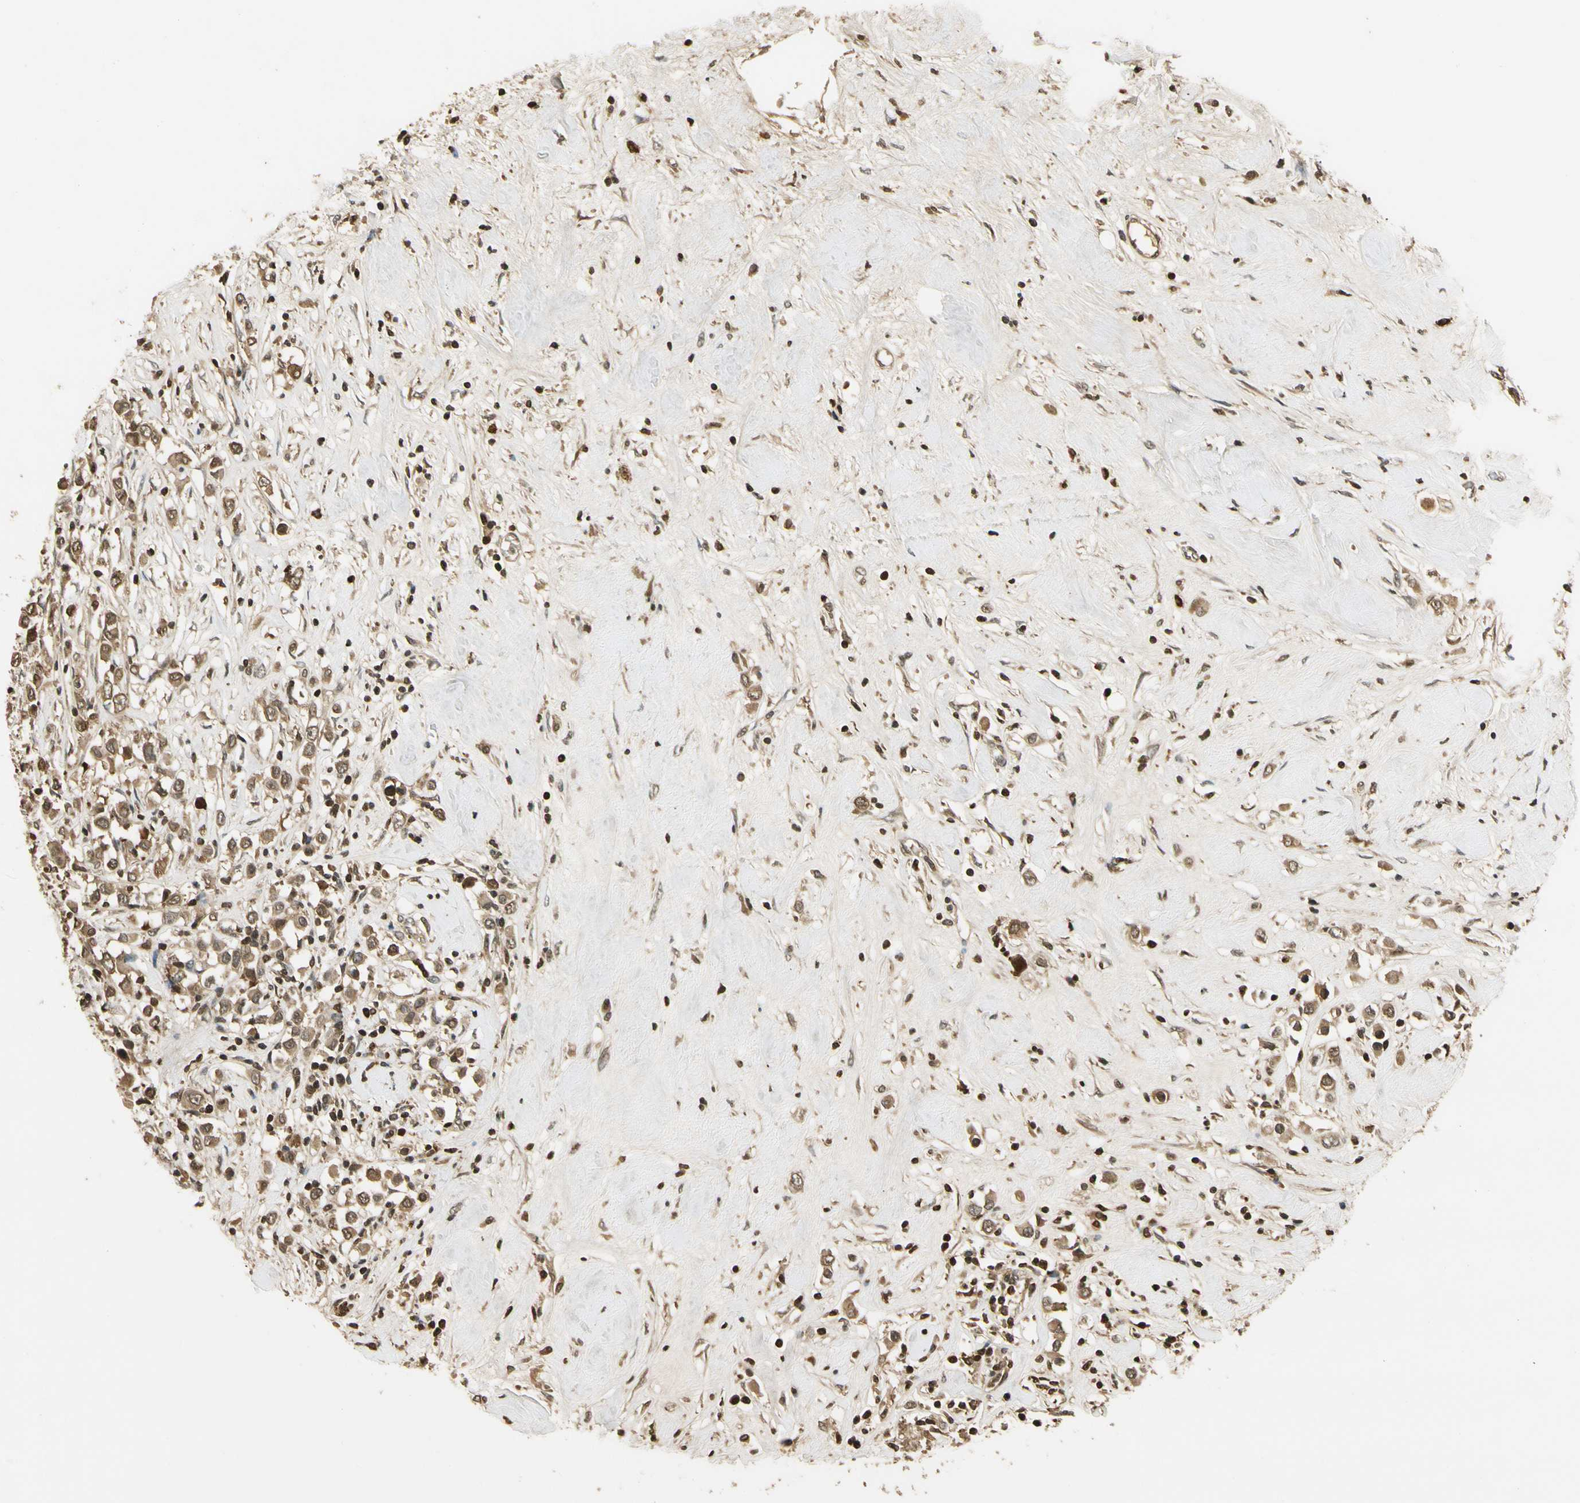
{"staining": {"intensity": "moderate", "quantity": ">75%", "location": "cytoplasmic/membranous"}, "tissue": "breast cancer", "cell_type": "Tumor cells", "image_type": "cancer", "snomed": [{"axis": "morphology", "description": "Duct carcinoma"}, {"axis": "topography", "description": "Breast"}], "caption": "Brown immunohistochemical staining in breast cancer reveals moderate cytoplasmic/membranous staining in approximately >75% of tumor cells.", "gene": "SOD1", "patient": {"sex": "female", "age": 61}}